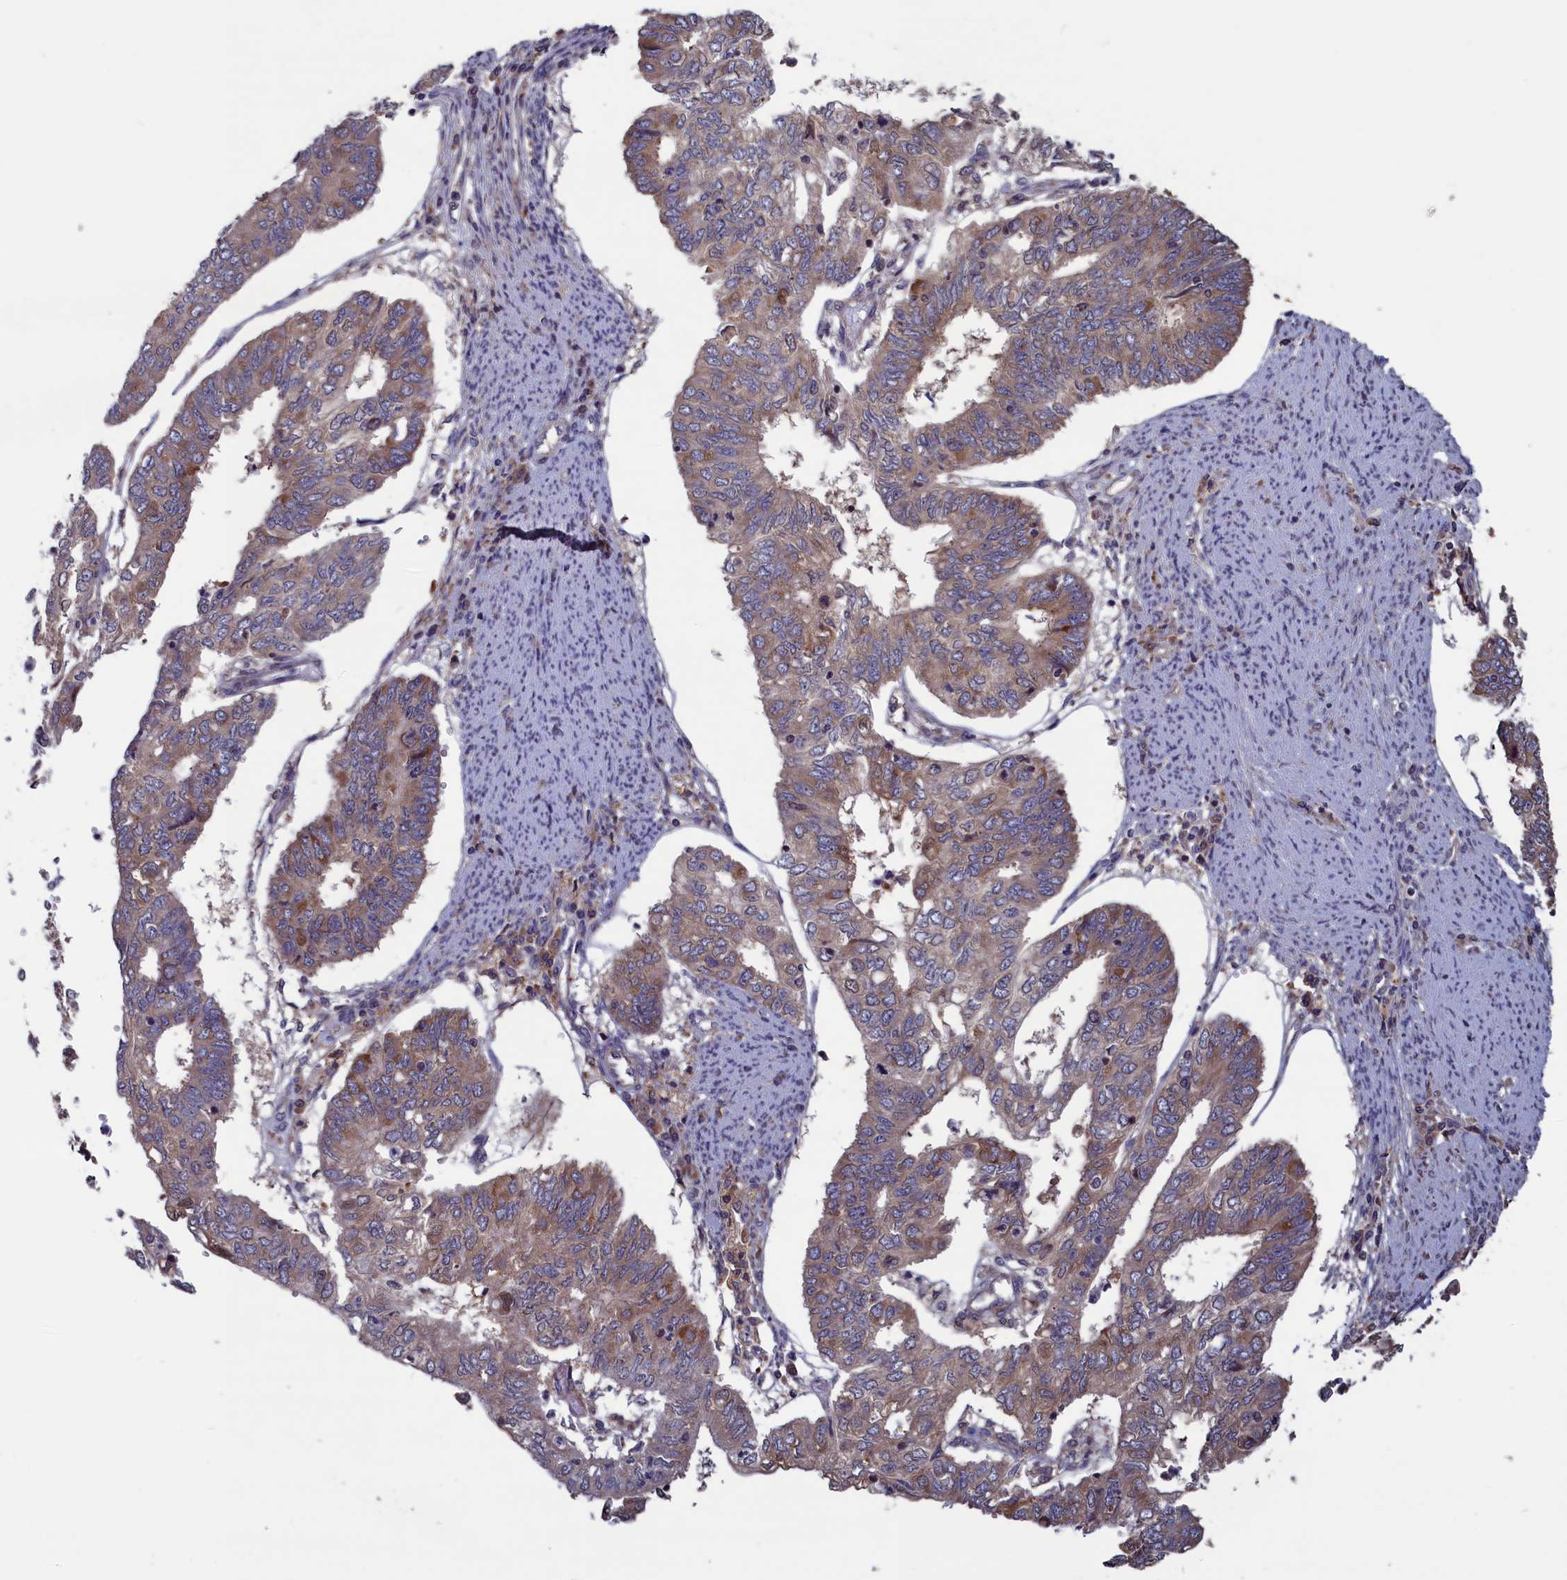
{"staining": {"intensity": "weak", "quantity": "25%-75%", "location": "cytoplasmic/membranous"}, "tissue": "endometrial cancer", "cell_type": "Tumor cells", "image_type": "cancer", "snomed": [{"axis": "morphology", "description": "Adenocarcinoma, NOS"}, {"axis": "topography", "description": "Endometrium"}], "caption": "A photomicrograph of endometrial cancer (adenocarcinoma) stained for a protein reveals weak cytoplasmic/membranous brown staining in tumor cells.", "gene": "CACTIN", "patient": {"sex": "female", "age": 68}}